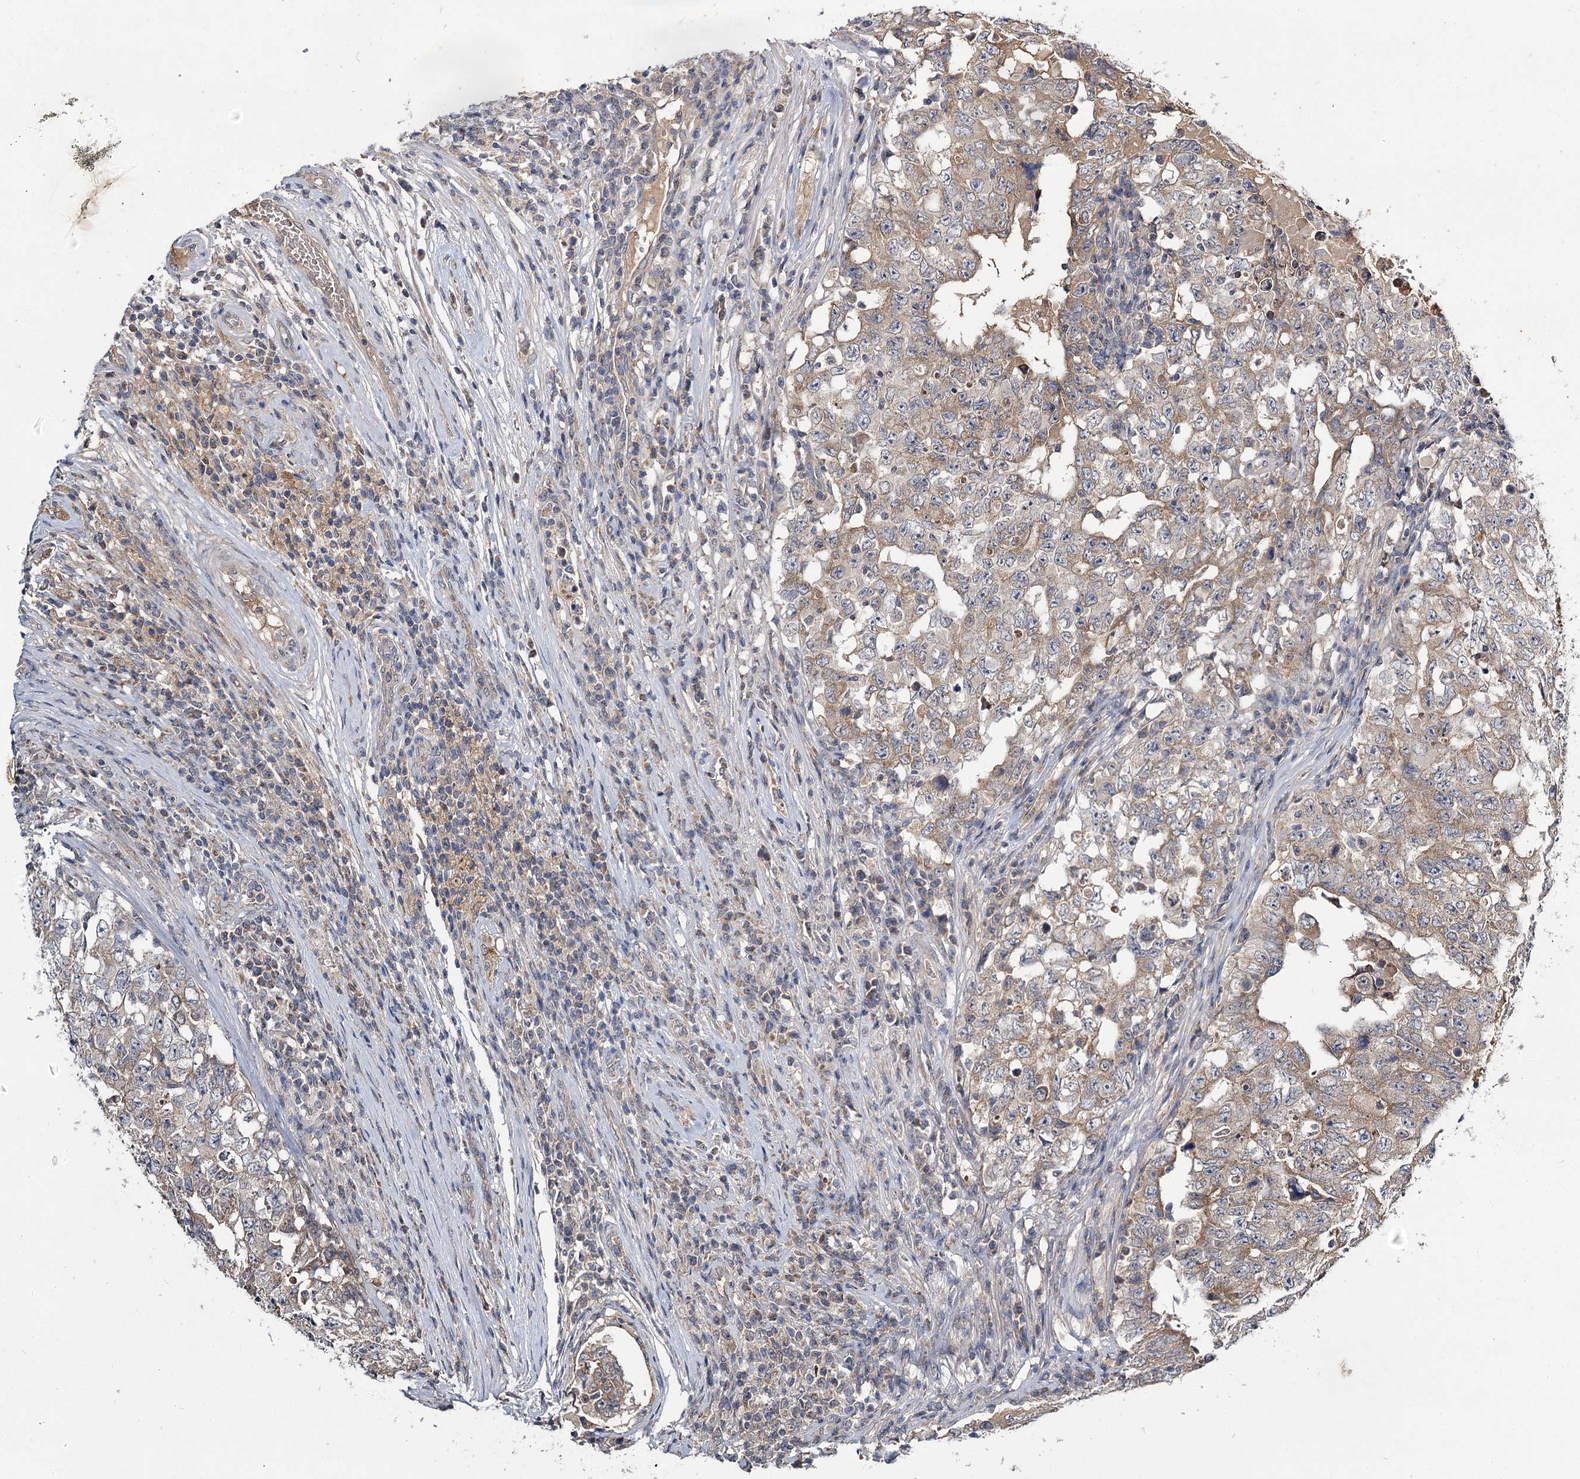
{"staining": {"intensity": "moderate", "quantity": "25%-75%", "location": "cytoplasmic/membranous"}, "tissue": "testis cancer", "cell_type": "Tumor cells", "image_type": "cancer", "snomed": [{"axis": "morphology", "description": "Carcinoma, Embryonal, NOS"}, {"axis": "topography", "description": "Testis"}], "caption": "Moderate cytoplasmic/membranous protein expression is identified in approximately 25%-75% of tumor cells in testis embryonal carcinoma.", "gene": "MFN1", "patient": {"sex": "male", "age": 26}}